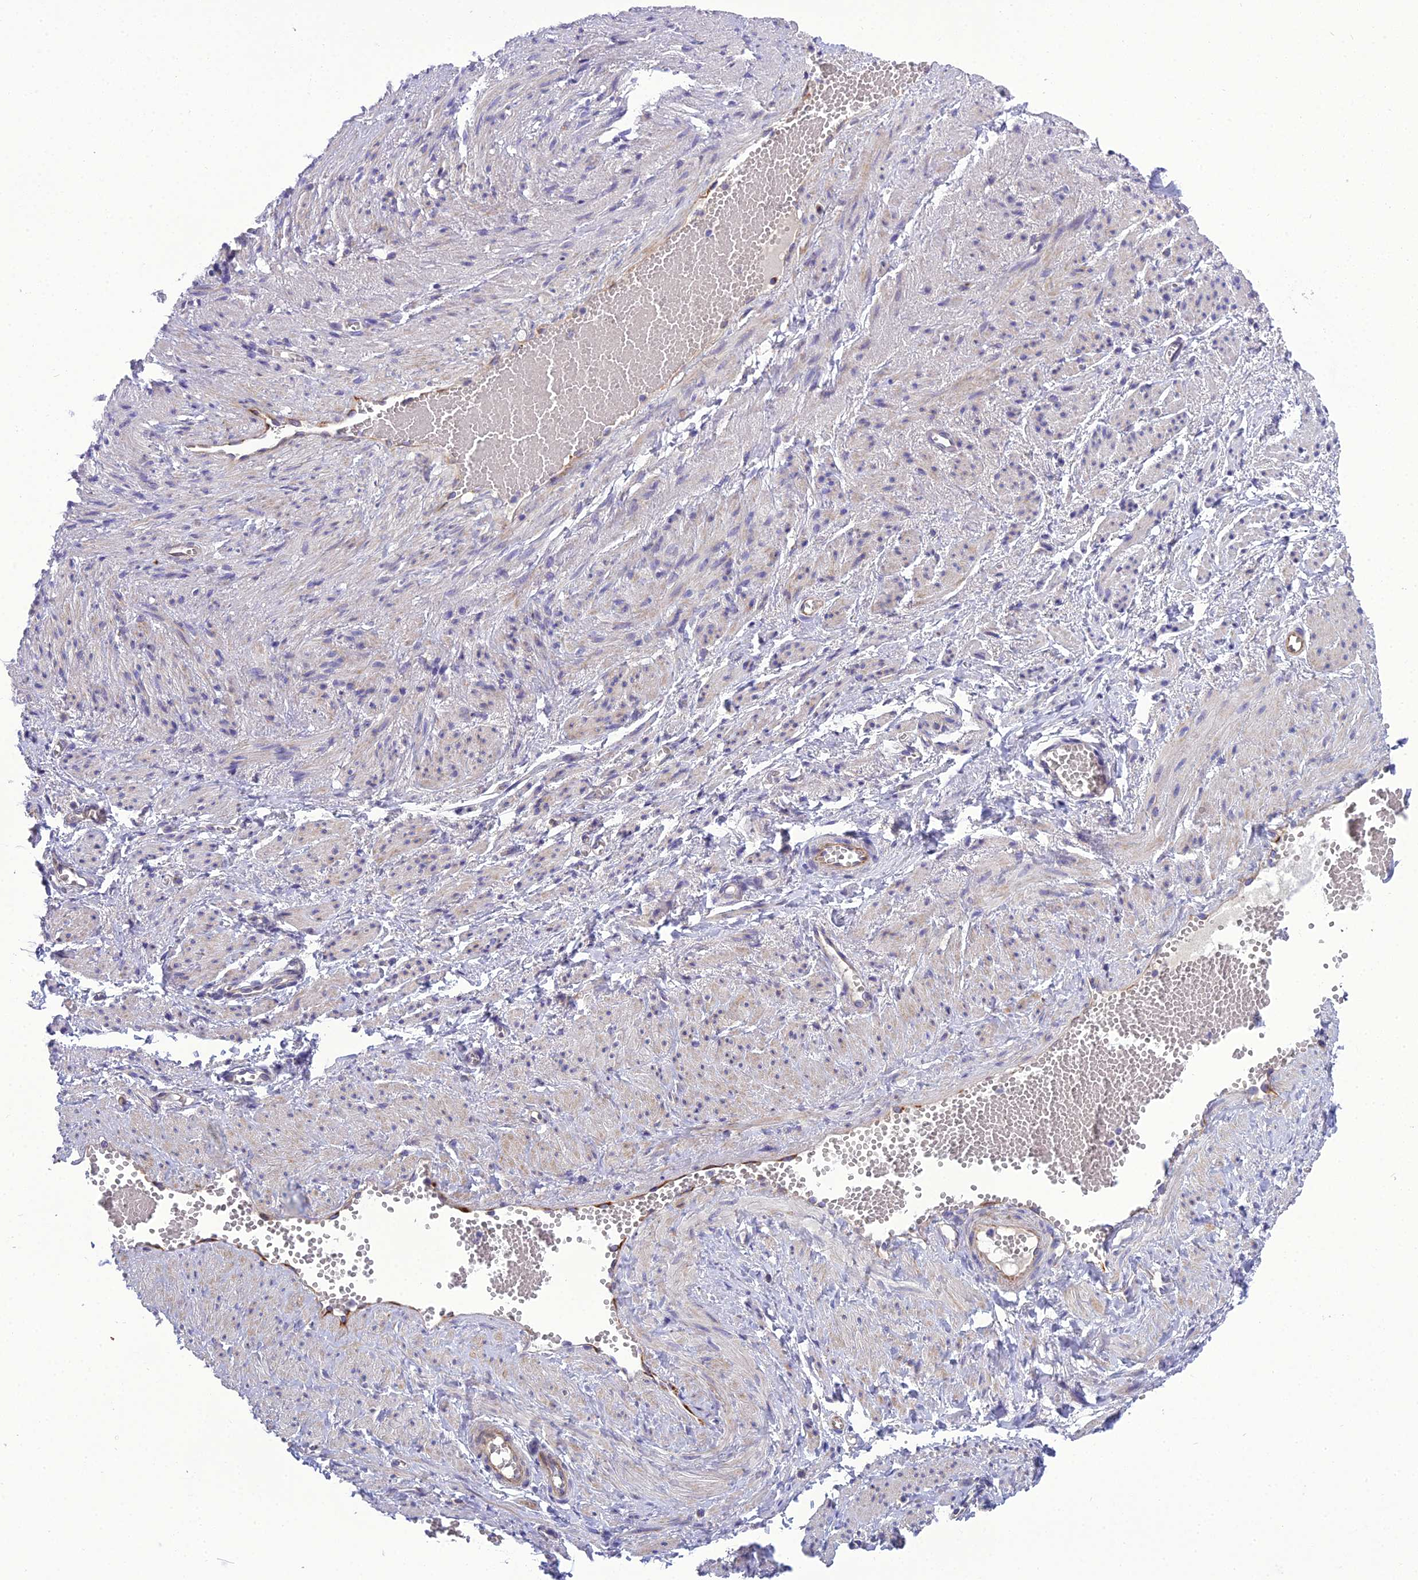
{"staining": {"intensity": "negative", "quantity": "none", "location": "none"}, "tissue": "soft tissue", "cell_type": "Chondrocytes", "image_type": "normal", "snomed": [{"axis": "morphology", "description": "Normal tissue, NOS"}, {"axis": "topography", "description": "Smooth muscle"}, {"axis": "topography", "description": "Peripheral nerve tissue"}], "caption": "This micrograph is of normal soft tissue stained with IHC to label a protein in brown with the nuclei are counter-stained blue. There is no staining in chondrocytes. (DAB (3,3'-diaminobenzidine) immunohistochemistry with hematoxylin counter stain).", "gene": "GOLPH3", "patient": {"sex": "female", "age": 39}}